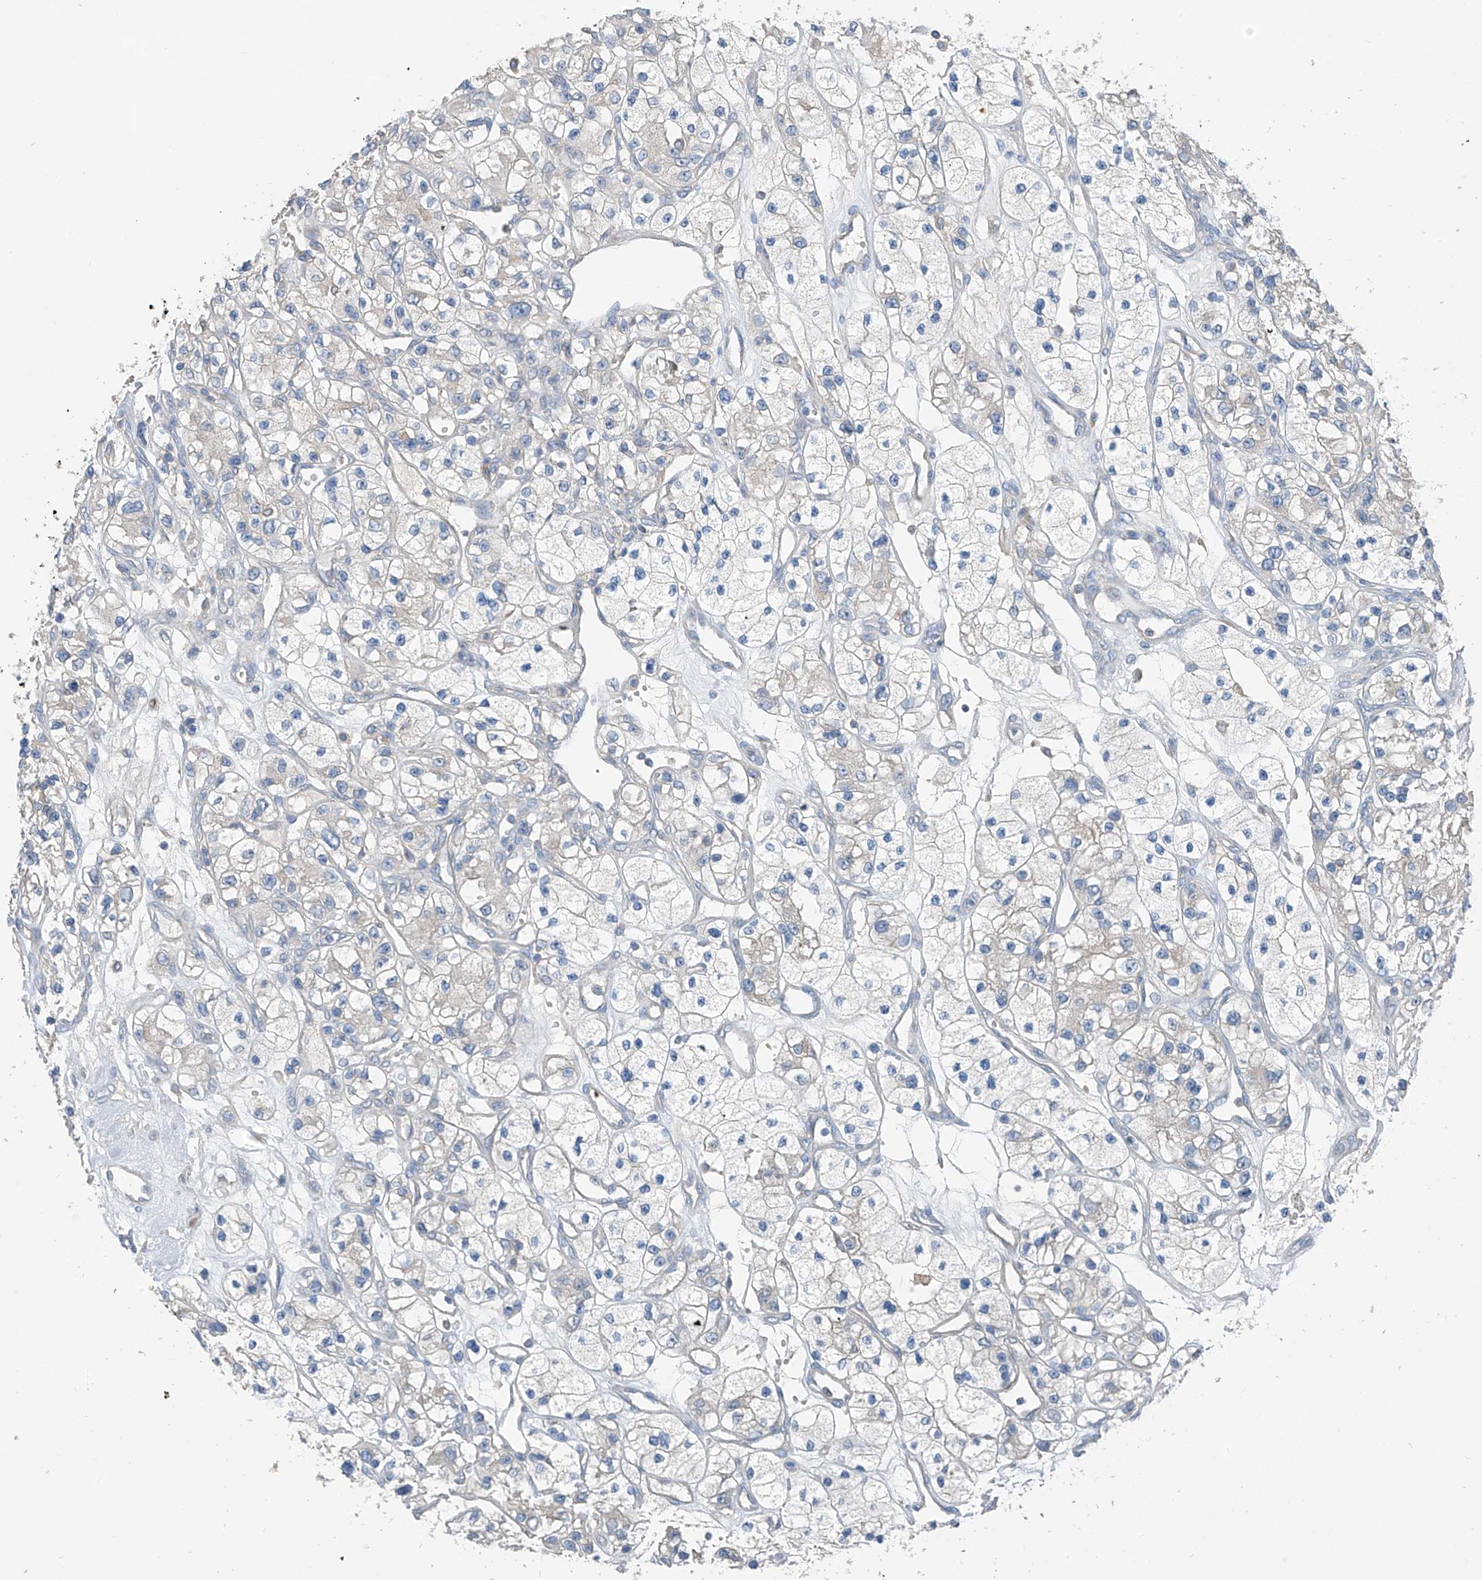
{"staining": {"intensity": "negative", "quantity": "none", "location": "none"}, "tissue": "renal cancer", "cell_type": "Tumor cells", "image_type": "cancer", "snomed": [{"axis": "morphology", "description": "Adenocarcinoma, NOS"}, {"axis": "topography", "description": "Kidney"}], "caption": "Immunohistochemistry micrograph of human renal cancer stained for a protein (brown), which reveals no staining in tumor cells.", "gene": "GALNTL6", "patient": {"sex": "female", "age": 57}}